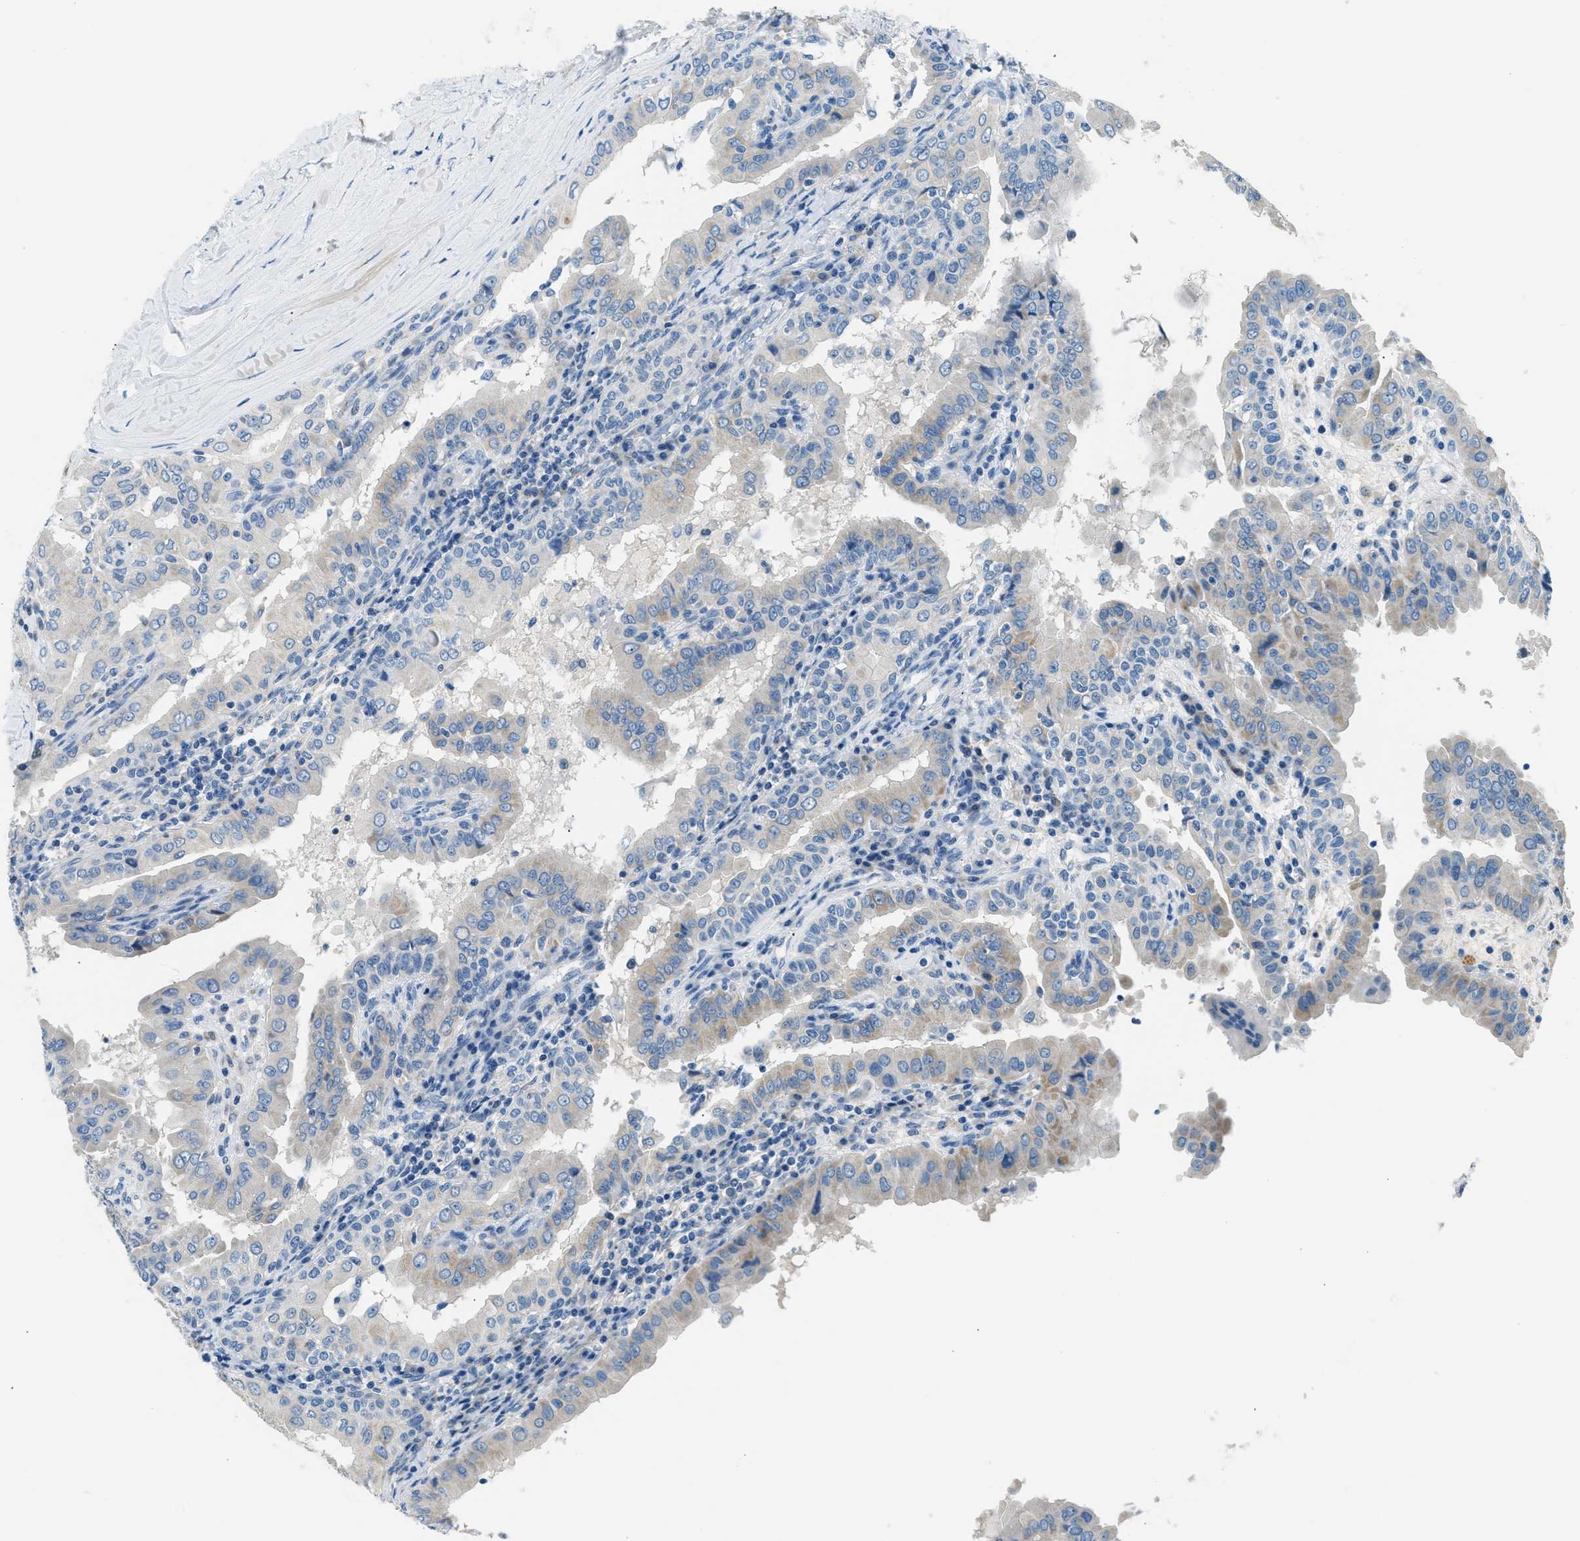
{"staining": {"intensity": "weak", "quantity": "<25%", "location": "cytoplasmic/membranous"}, "tissue": "thyroid cancer", "cell_type": "Tumor cells", "image_type": "cancer", "snomed": [{"axis": "morphology", "description": "Papillary adenocarcinoma, NOS"}, {"axis": "topography", "description": "Thyroid gland"}], "caption": "A high-resolution photomicrograph shows immunohistochemistry (IHC) staining of thyroid cancer, which reveals no significant positivity in tumor cells.", "gene": "CLDN18", "patient": {"sex": "male", "age": 33}}